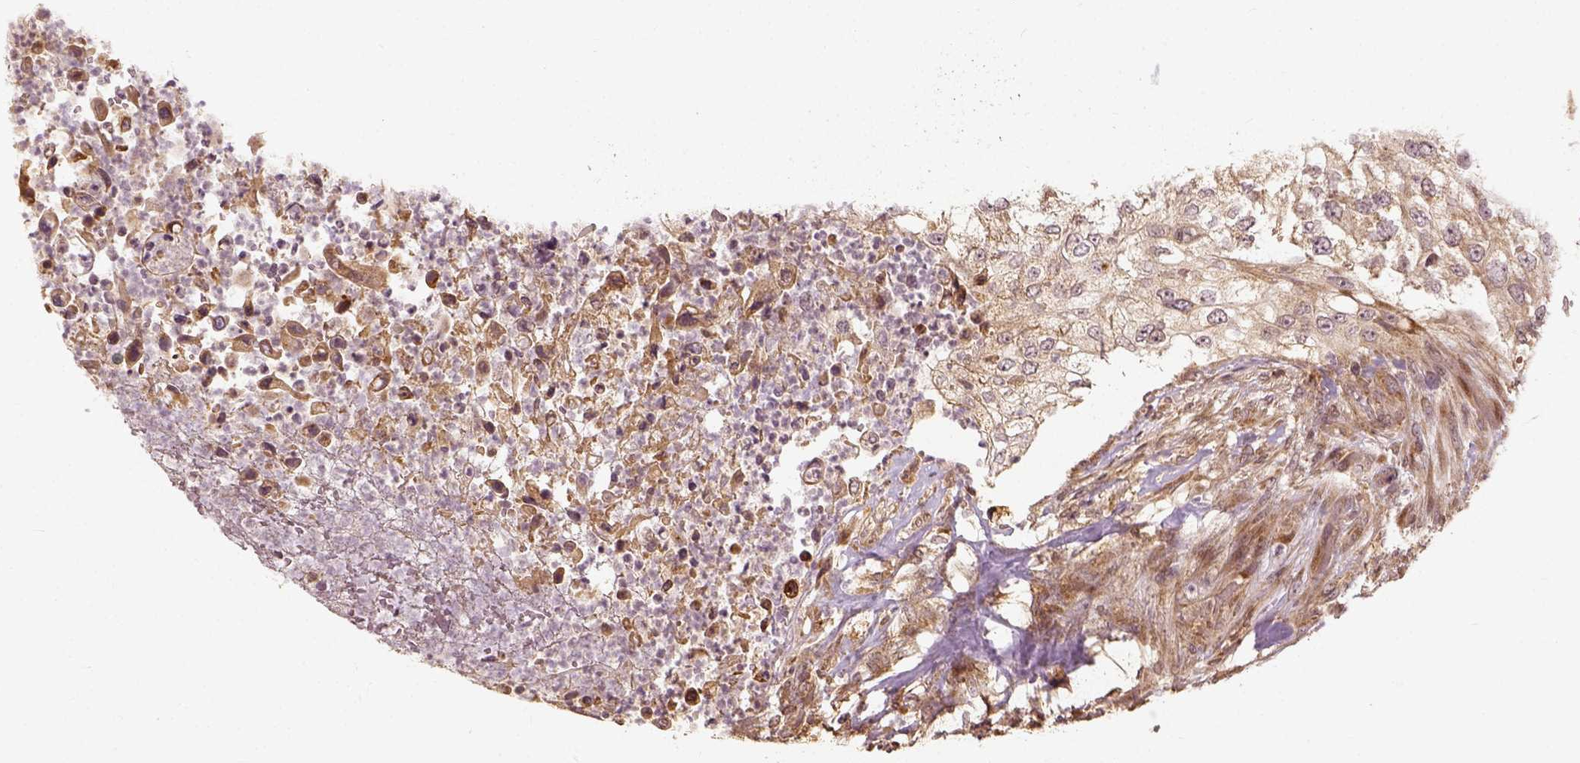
{"staining": {"intensity": "weak", "quantity": ">75%", "location": "cytoplasmic/membranous"}, "tissue": "urothelial cancer", "cell_type": "Tumor cells", "image_type": "cancer", "snomed": [{"axis": "morphology", "description": "Urothelial carcinoma, High grade"}, {"axis": "topography", "description": "Urinary bladder"}], "caption": "Immunohistochemical staining of high-grade urothelial carcinoma demonstrates weak cytoplasmic/membranous protein positivity in about >75% of tumor cells. (Stains: DAB (3,3'-diaminobenzidine) in brown, nuclei in blue, Microscopy: brightfield microscopy at high magnification).", "gene": "VEGFA", "patient": {"sex": "female", "age": 60}}